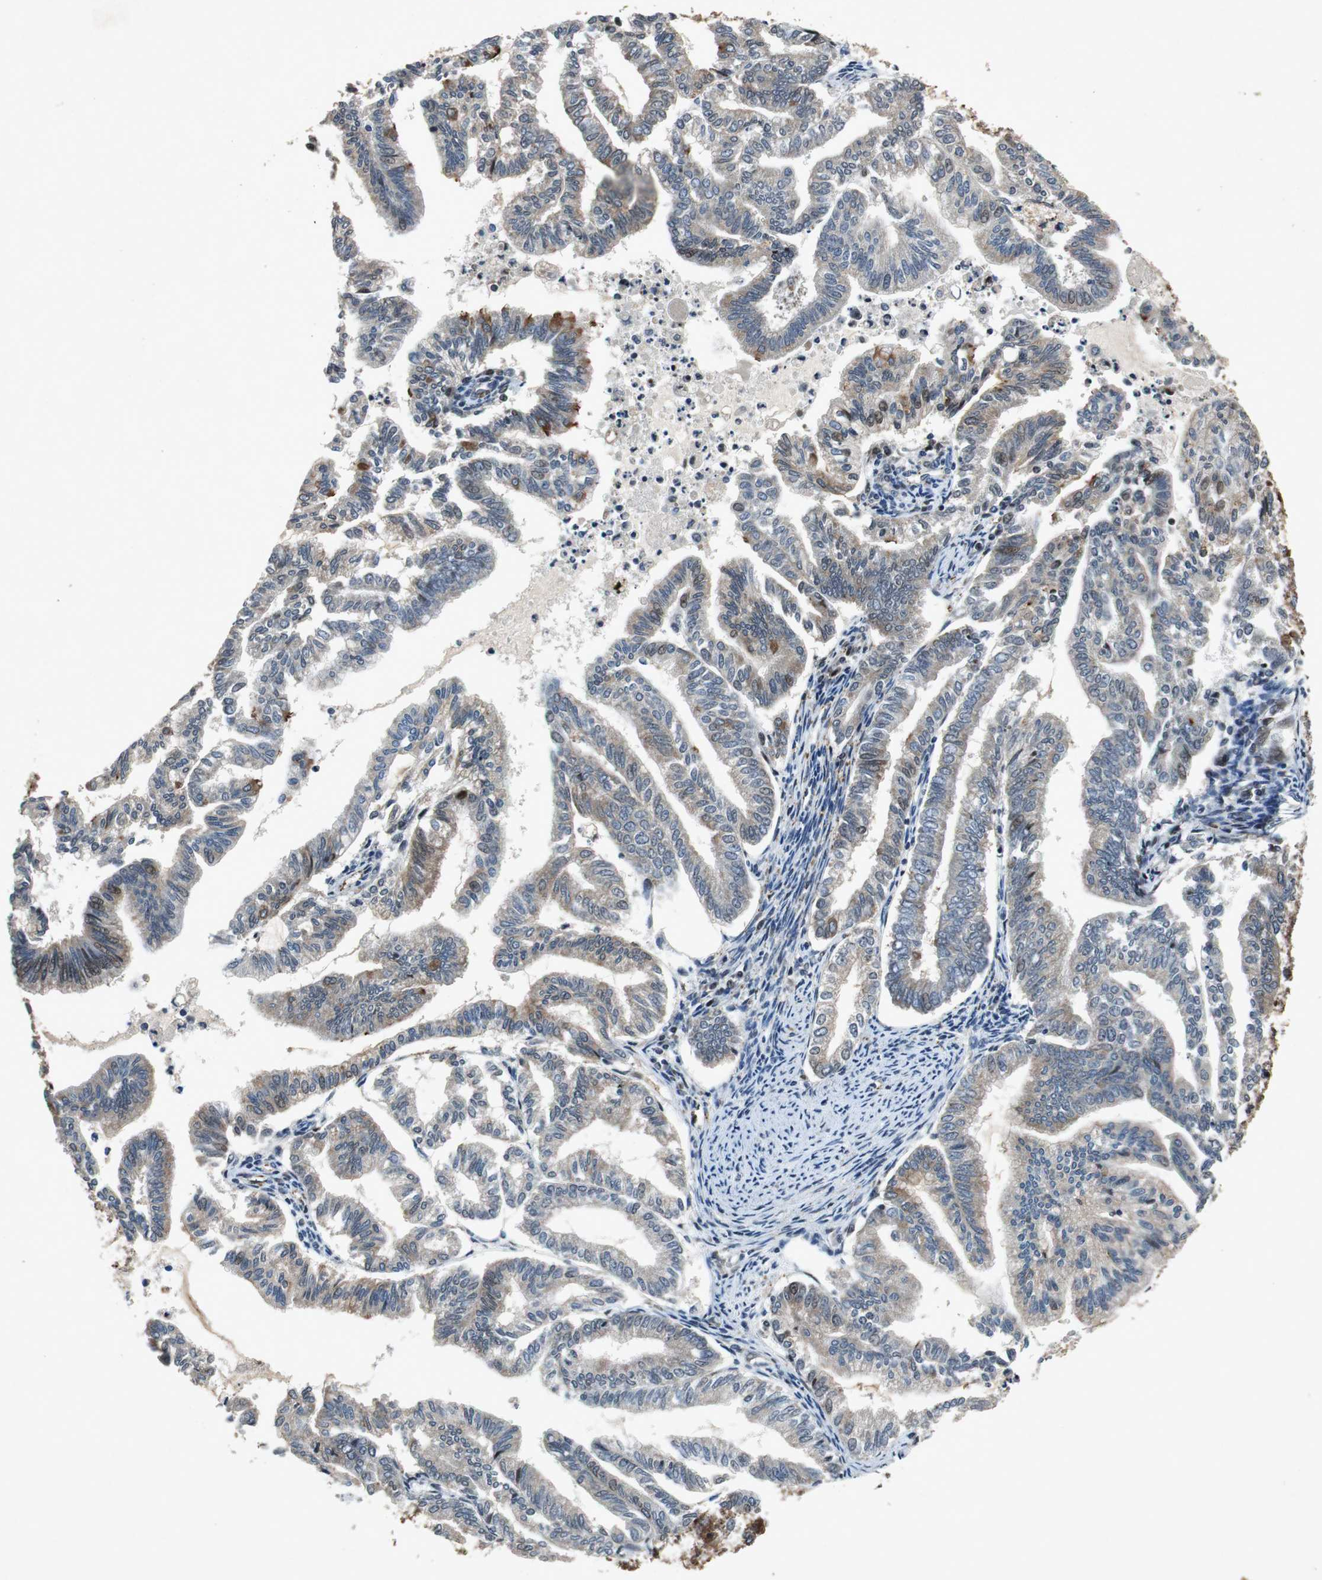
{"staining": {"intensity": "weak", "quantity": "25%-75%", "location": "cytoplasmic/membranous"}, "tissue": "endometrial cancer", "cell_type": "Tumor cells", "image_type": "cancer", "snomed": [{"axis": "morphology", "description": "Adenocarcinoma, NOS"}, {"axis": "topography", "description": "Endometrium"}], "caption": "Endometrial adenocarcinoma was stained to show a protein in brown. There is low levels of weak cytoplasmic/membranous positivity in approximately 25%-75% of tumor cells. Nuclei are stained in blue.", "gene": "TUBA4A", "patient": {"sex": "female", "age": 79}}